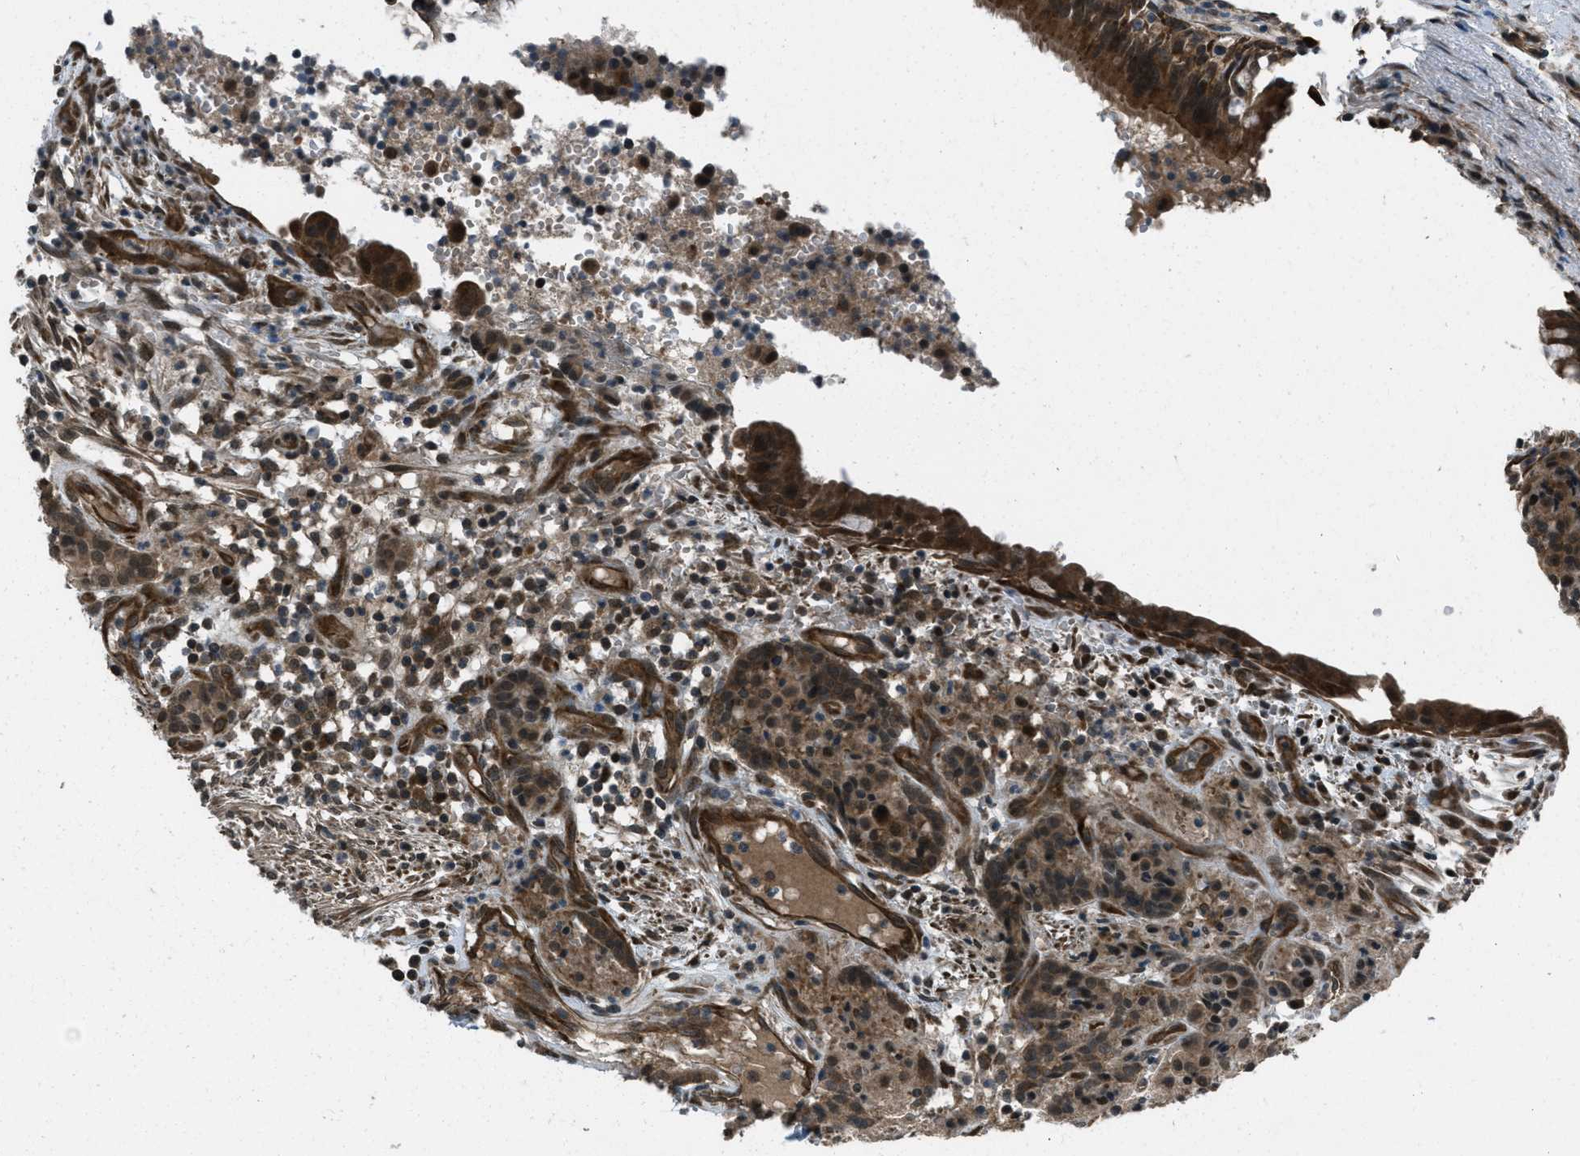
{"staining": {"intensity": "strong", "quantity": ">75%", "location": "cytoplasmic/membranous,nuclear"}, "tissue": "carcinoid", "cell_type": "Tumor cells", "image_type": "cancer", "snomed": [{"axis": "morphology", "description": "Carcinoid, malignant, NOS"}, {"axis": "topography", "description": "Lung"}], "caption": "Approximately >75% of tumor cells in carcinoid (malignant) reveal strong cytoplasmic/membranous and nuclear protein positivity as visualized by brown immunohistochemical staining.", "gene": "ASAP2", "patient": {"sex": "male", "age": 30}}